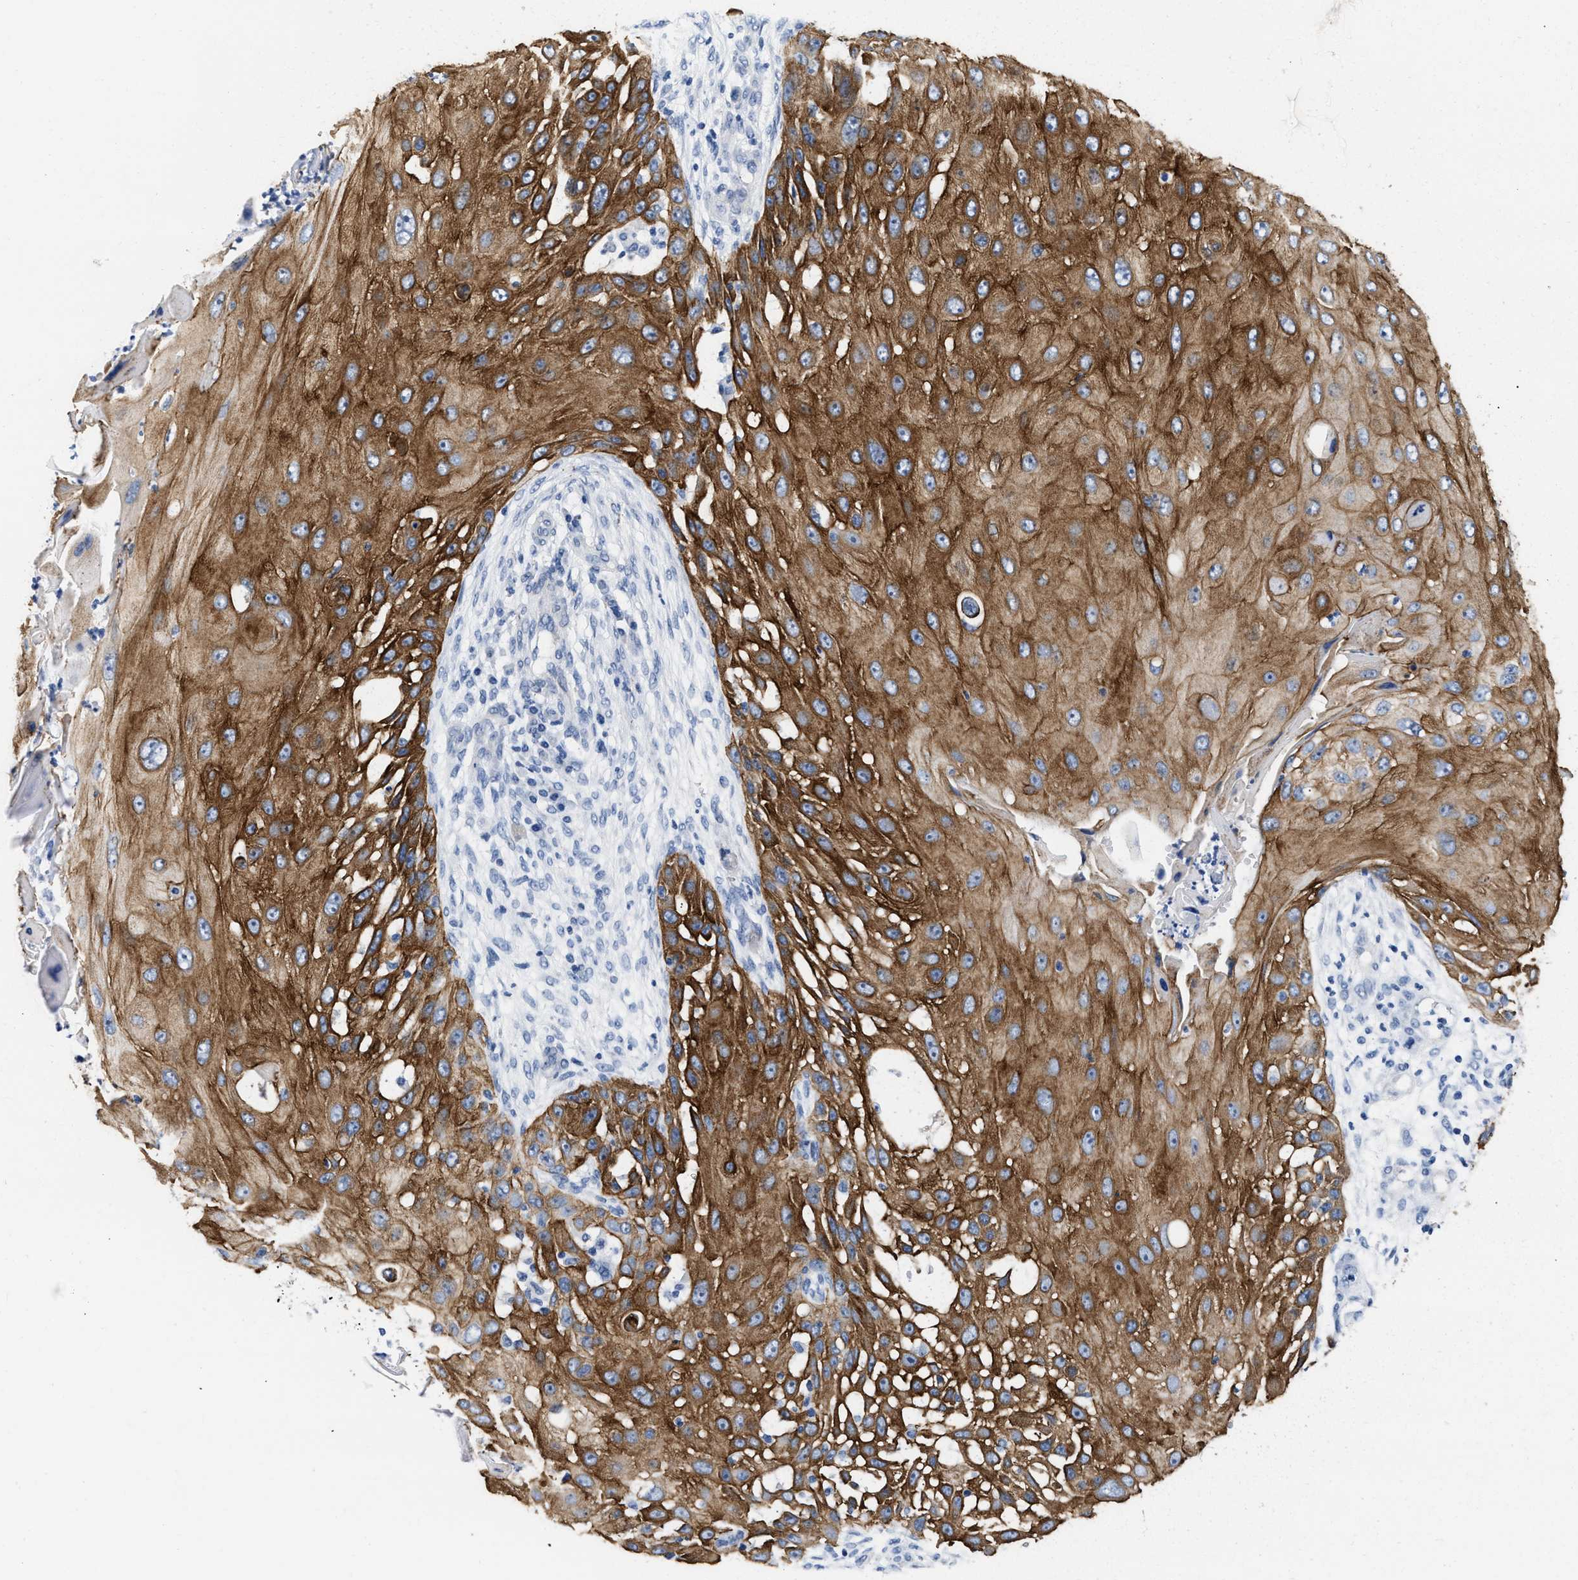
{"staining": {"intensity": "strong", "quantity": ">75%", "location": "cytoplasmic/membranous"}, "tissue": "skin cancer", "cell_type": "Tumor cells", "image_type": "cancer", "snomed": [{"axis": "morphology", "description": "Squamous cell carcinoma, NOS"}, {"axis": "topography", "description": "Skin"}], "caption": "Skin cancer (squamous cell carcinoma) stained with DAB (3,3'-diaminobenzidine) IHC displays high levels of strong cytoplasmic/membranous positivity in about >75% of tumor cells.", "gene": "TRIM29", "patient": {"sex": "female", "age": 44}}